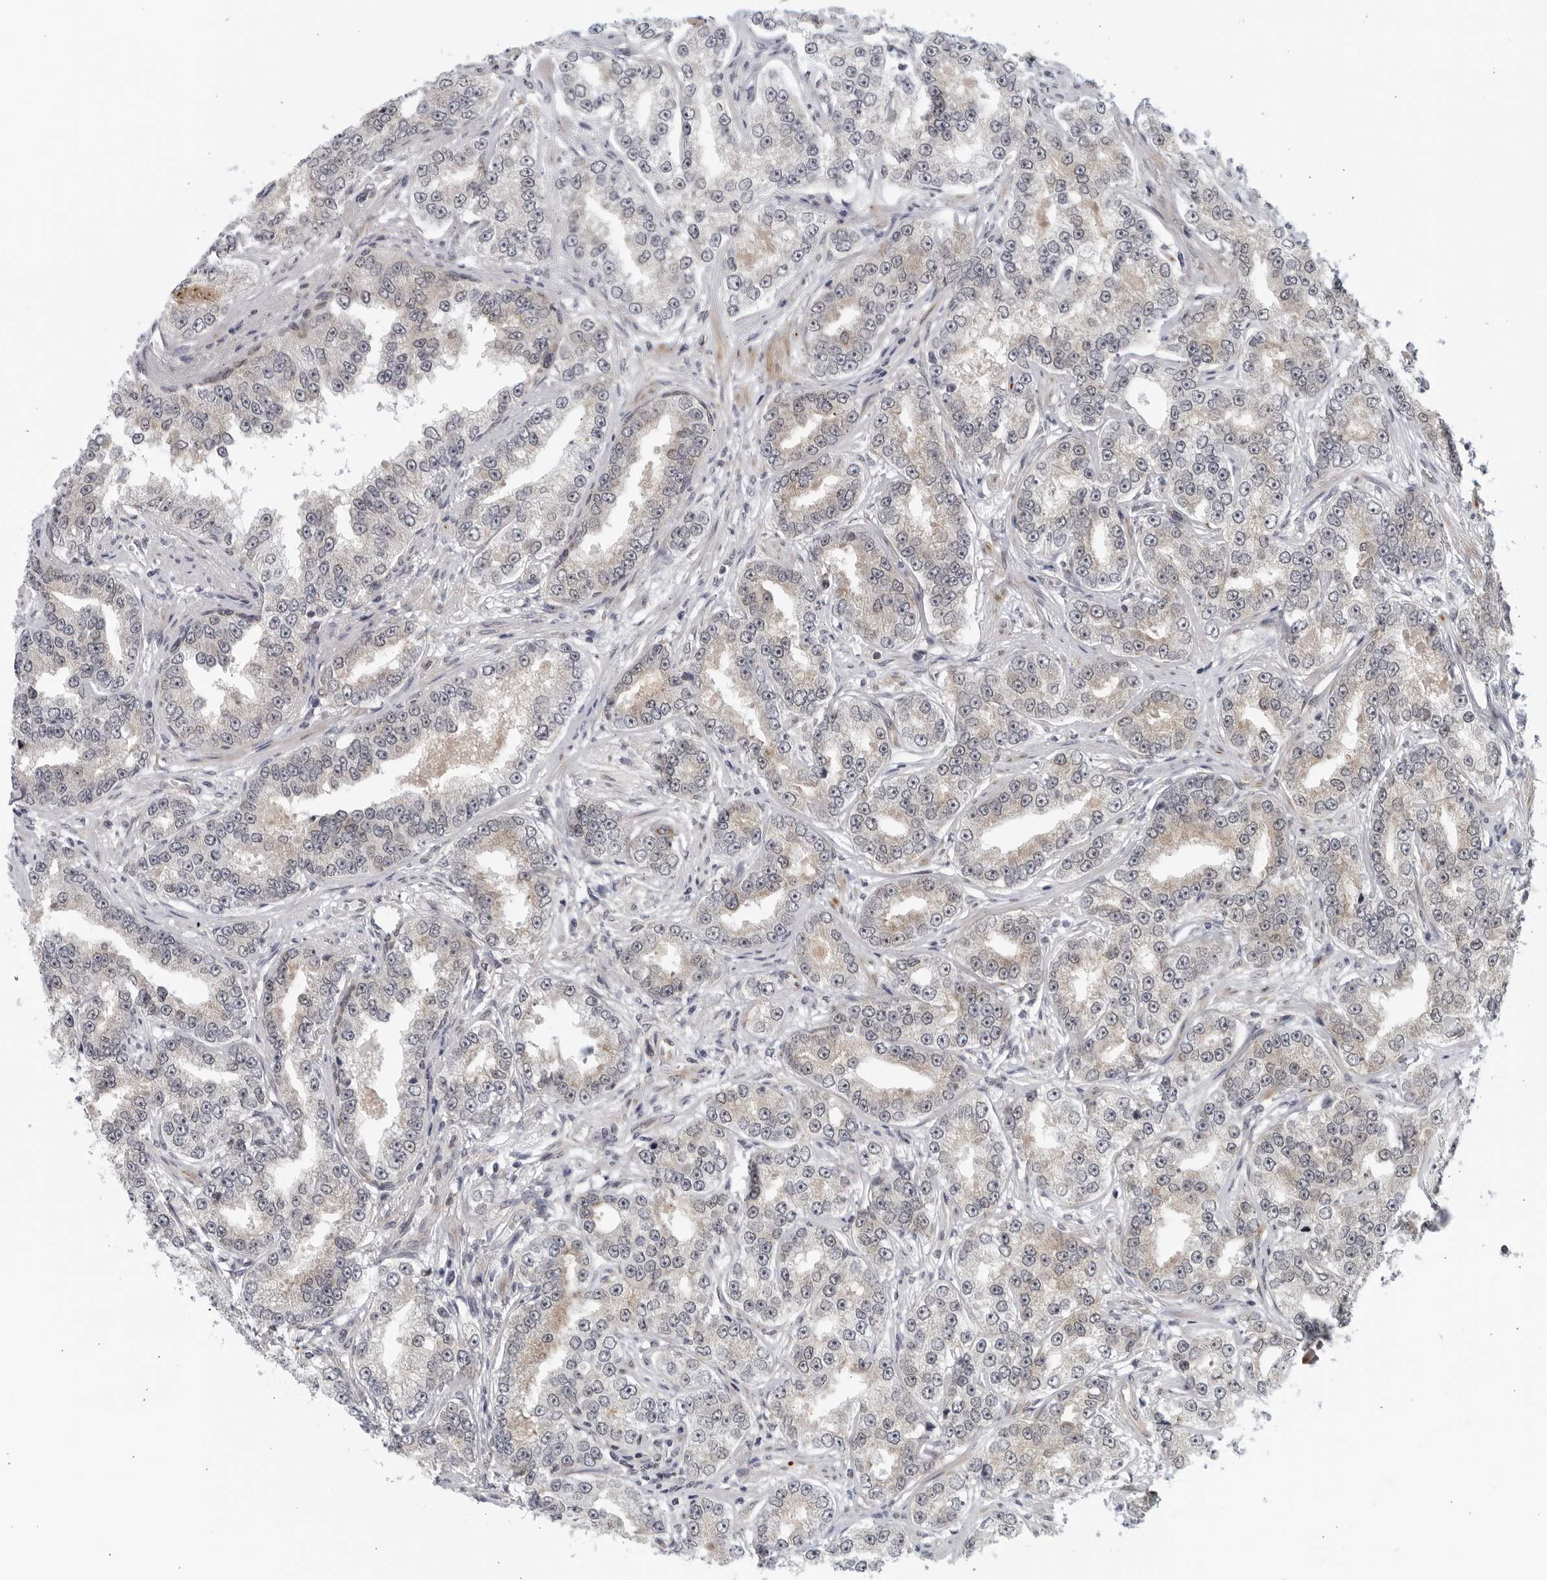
{"staining": {"intensity": "weak", "quantity": "<25%", "location": "cytoplasmic/membranous"}, "tissue": "prostate cancer", "cell_type": "Tumor cells", "image_type": "cancer", "snomed": [{"axis": "morphology", "description": "Normal tissue, NOS"}, {"axis": "morphology", "description": "Adenocarcinoma, High grade"}, {"axis": "topography", "description": "Prostate"}], "caption": "Protein analysis of prostate high-grade adenocarcinoma demonstrates no significant expression in tumor cells. (Brightfield microscopy of DAB immunohistochemistry at high magnification).", "gene": "RC3H1", "patient": {"sex": "male", "age": 83}}